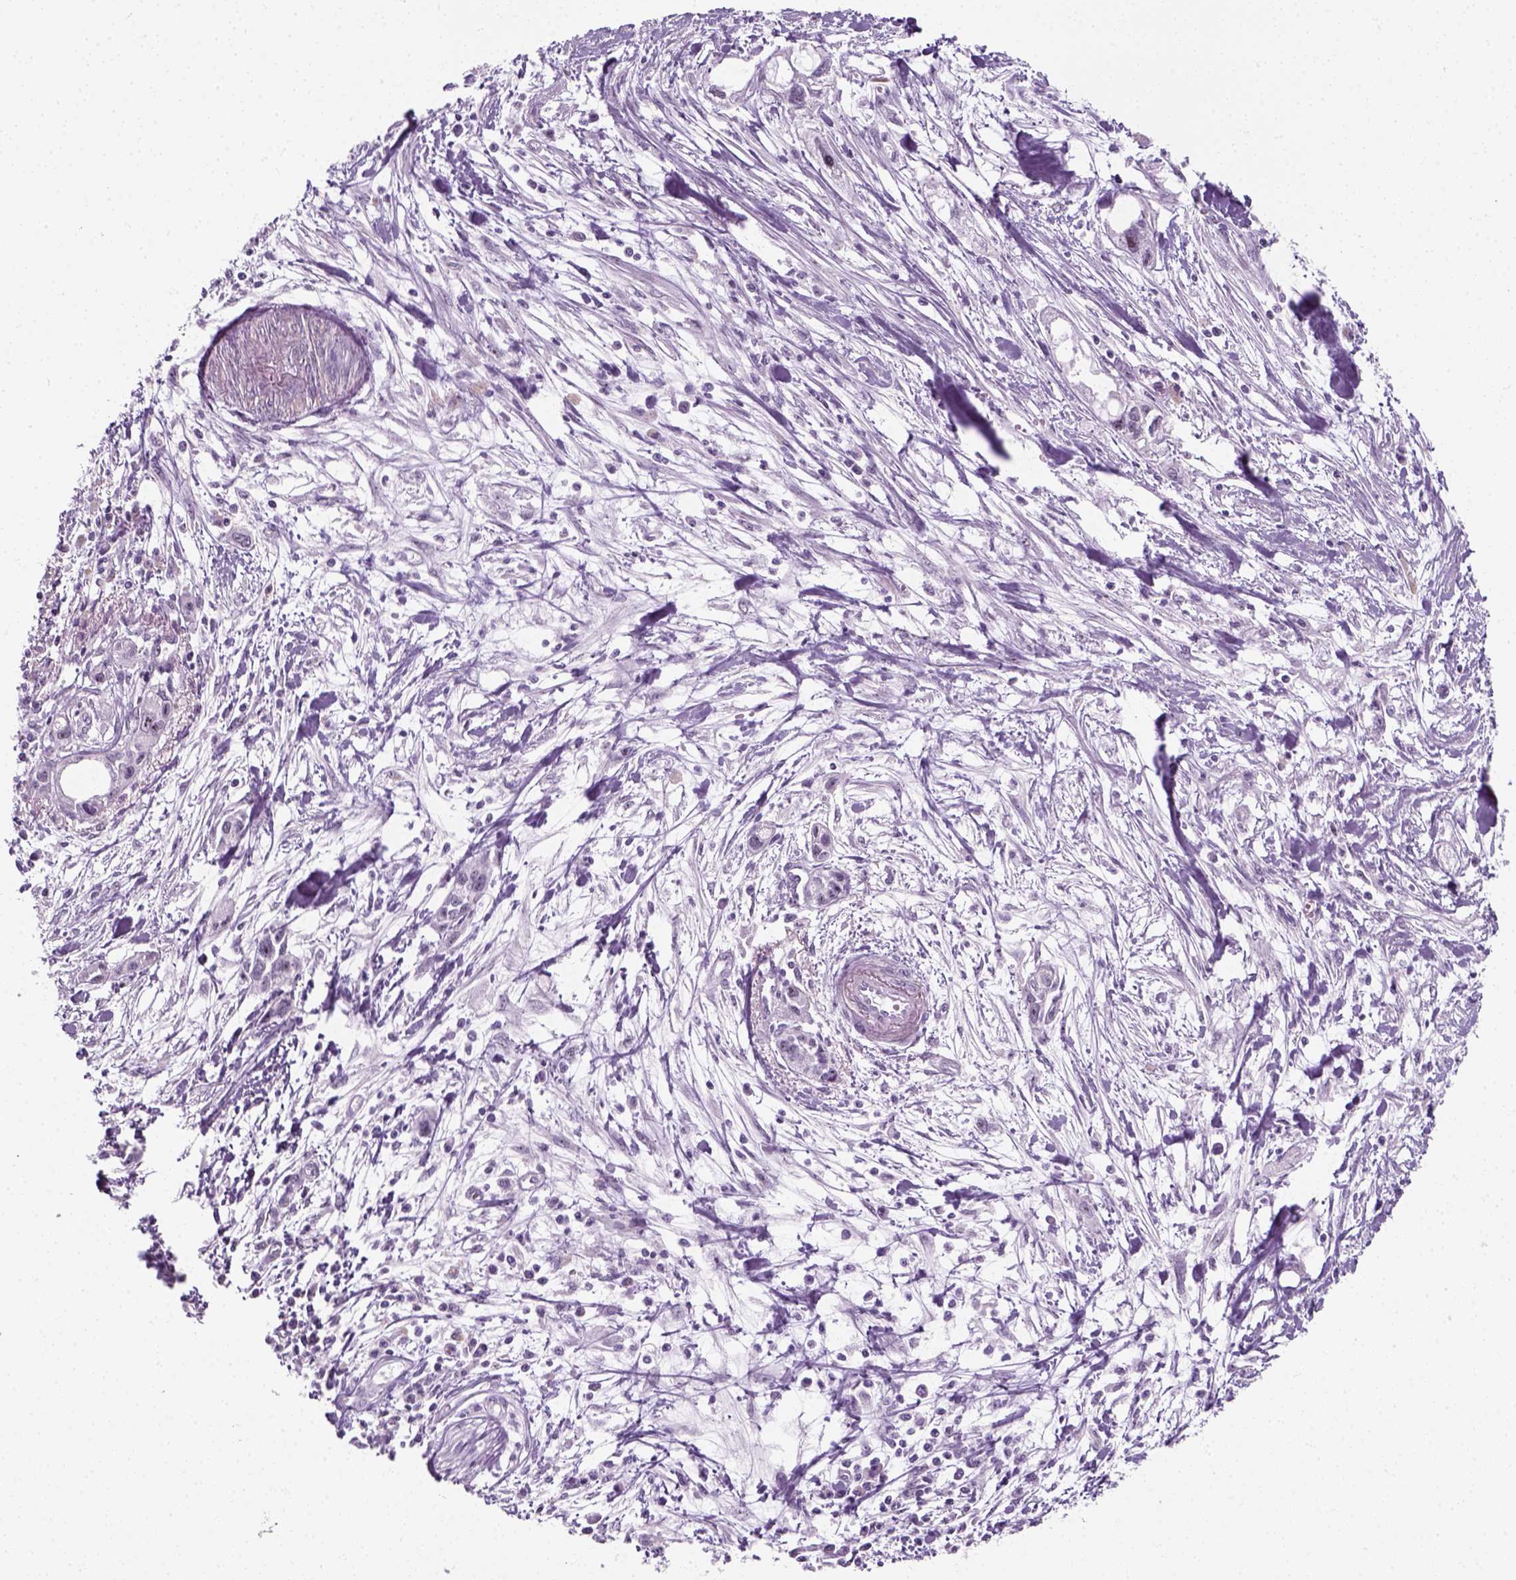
{"staining": {"intensity": "negative", "quantity": "none", "location": "none"}, "tissue": "pancreatic cancer", "cell_type": "Tumor cells", "image_type": "cancer", "snomed": [{"axis": "morphology", "description": "Adenocarcinoma, NOS"}, {"axis": "topography", "description": "Pancreas"}], "caption": "Pancreatic adenocarcinoma was stained to show a protein in brown. There is no significant positivity in tumor cells.", "gene": "ZNF865", "patient": {"sex": "female", "age": 61}}